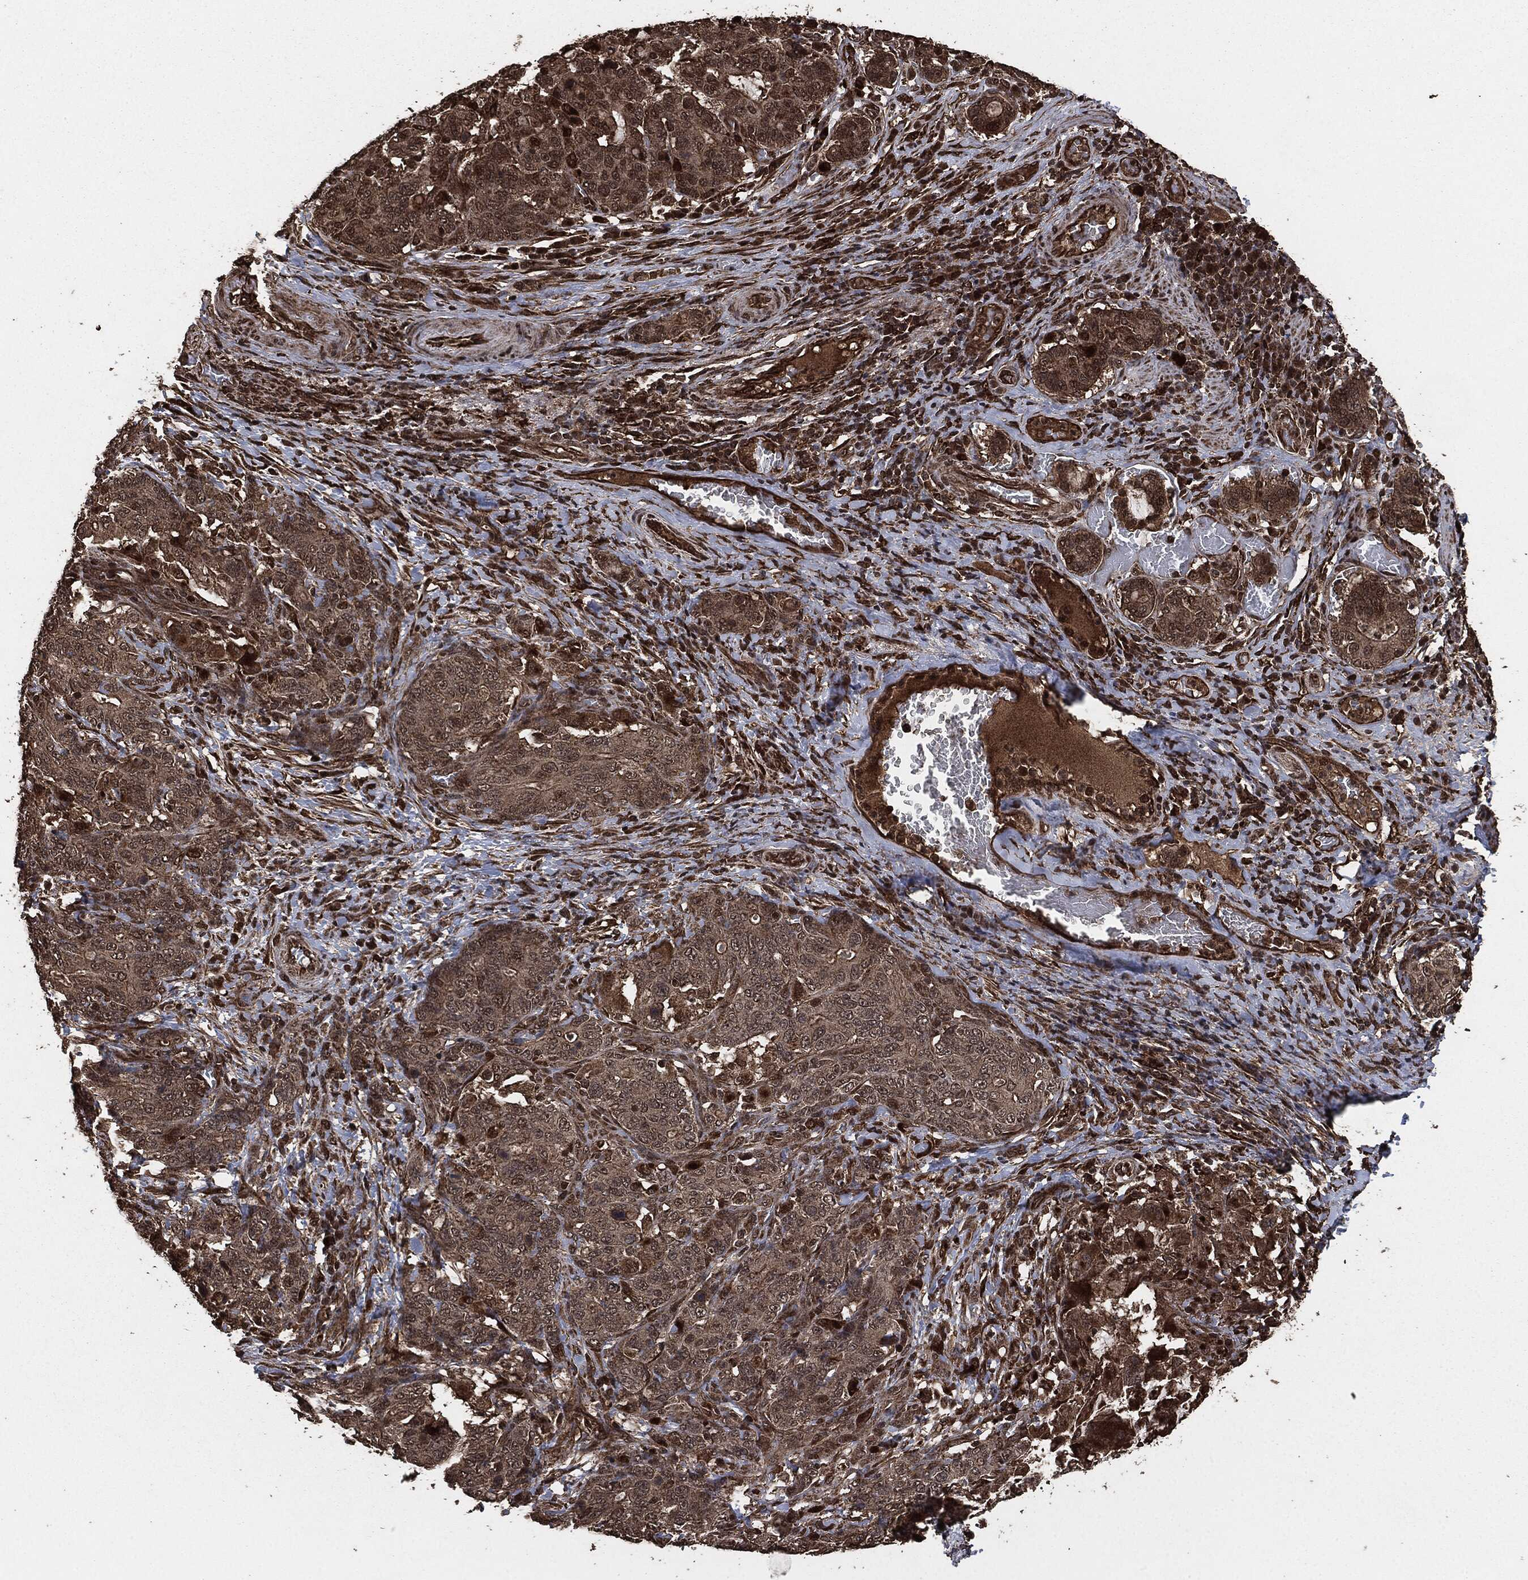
{"staining": {"intensity": "moderate", "quantity": "<25%", "location": "cytoplasmic/membranous,nuclear"}, "tissue": "stomach cancer", "cell_type": "Tumor cells", "image_type": "cancer", "snomed": [{"axis": "morphology", "description": "Normal tissue, NOS"}, {"axis": "morphology", "description": "Adenocarcinoma, NOS"}, {"axis": "topography", "description": "Stomach"}], "caption": "The immunohistochemical stain shows moderate cytoplasmic/membranous and nuclear positivity in tumor cells of adenocarcinoma (stomach) tissue. Using DAB (3,3'-diaminobenzidine) (brown) and hematoxylin (blue) stains, captured at high magnification using brightfield microscopy.", "gene": "EGFR", "patient": {"sex": "female", "age": 64}}